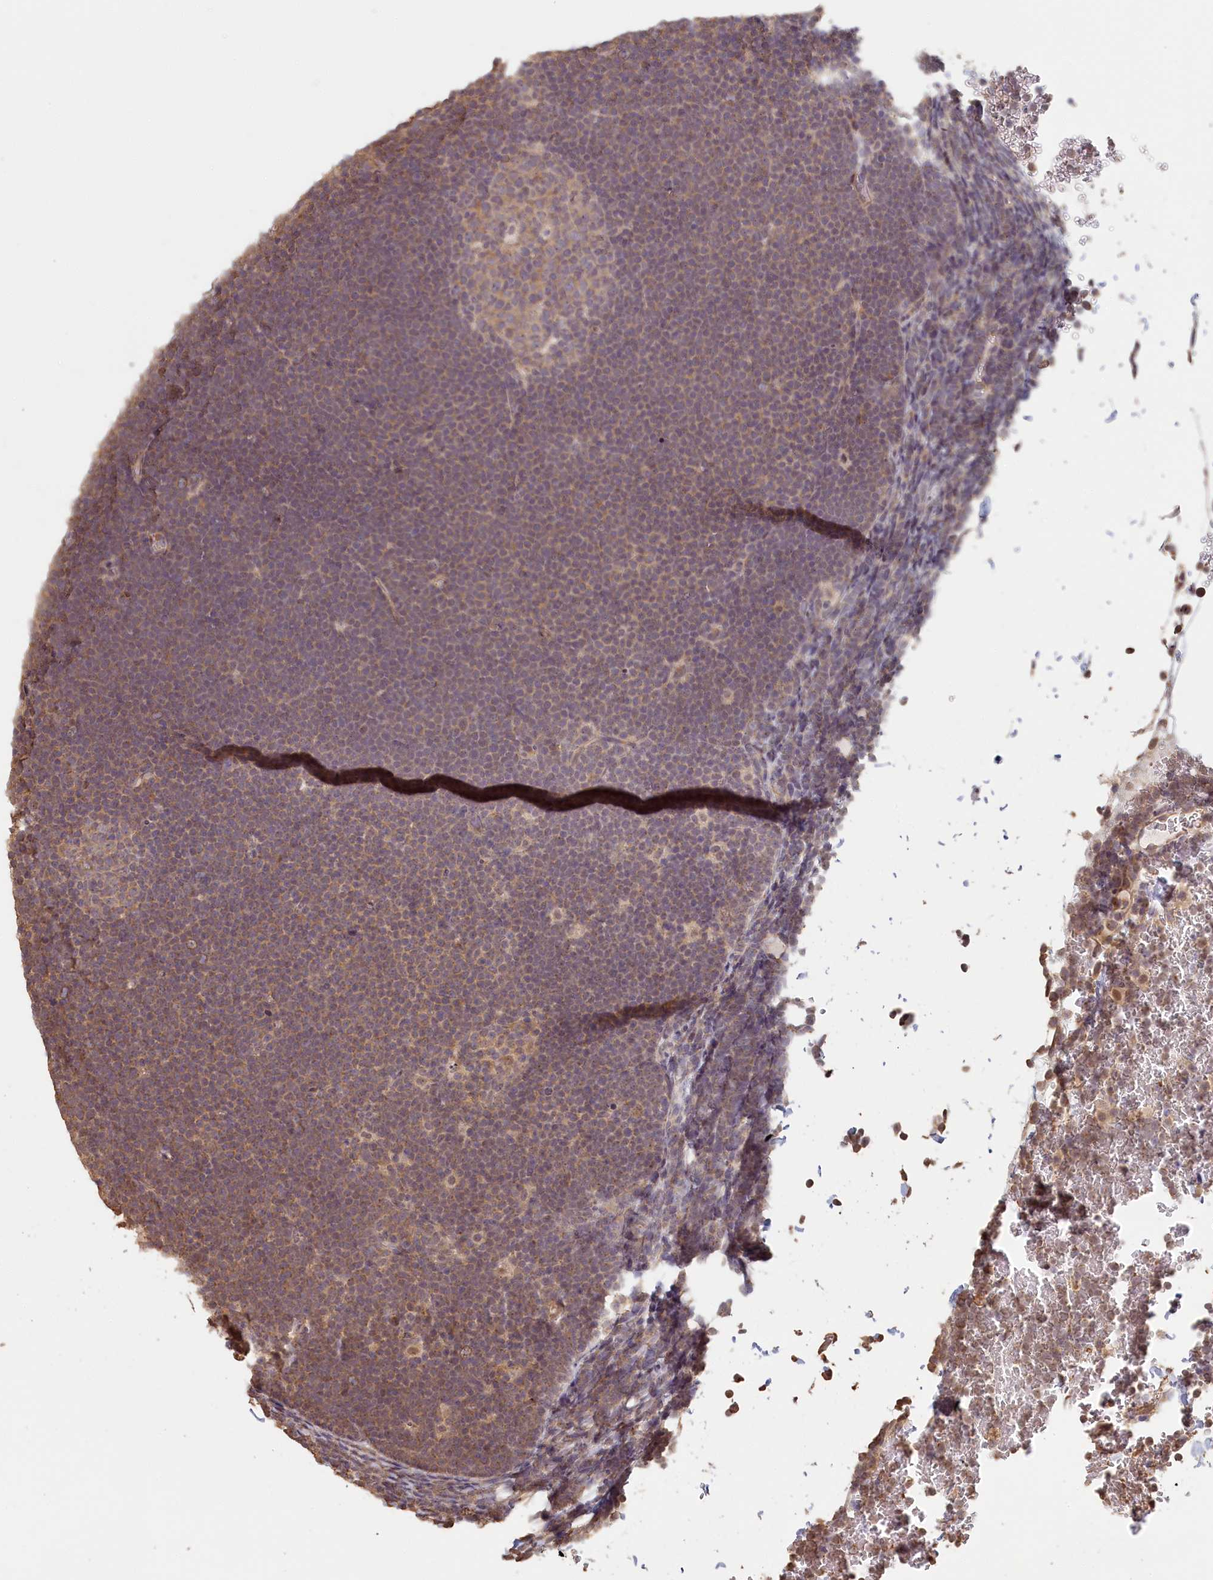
{"staining": {"intensity": "weak", "quantity": "25%-75%", "location": "cytoplasmic/membranous"}, "tissue": "lymphoma", "cell_type": "Tumor cells", "image_type": "cancer", "snomed": [{"axis": "morphology", "description": "Malignant lymphoma, non-Hodgkin's type, High grade"}, {"axis": "topography", "description": "Lymph node"}], "caption": "A low amount of weak cytoplasmic/membranous expression is seen in approximately 25%-75% of tumor cells in lymphoma tissue.", "gene": "STX16", "patient": {"sex": "male", "age": 13}}